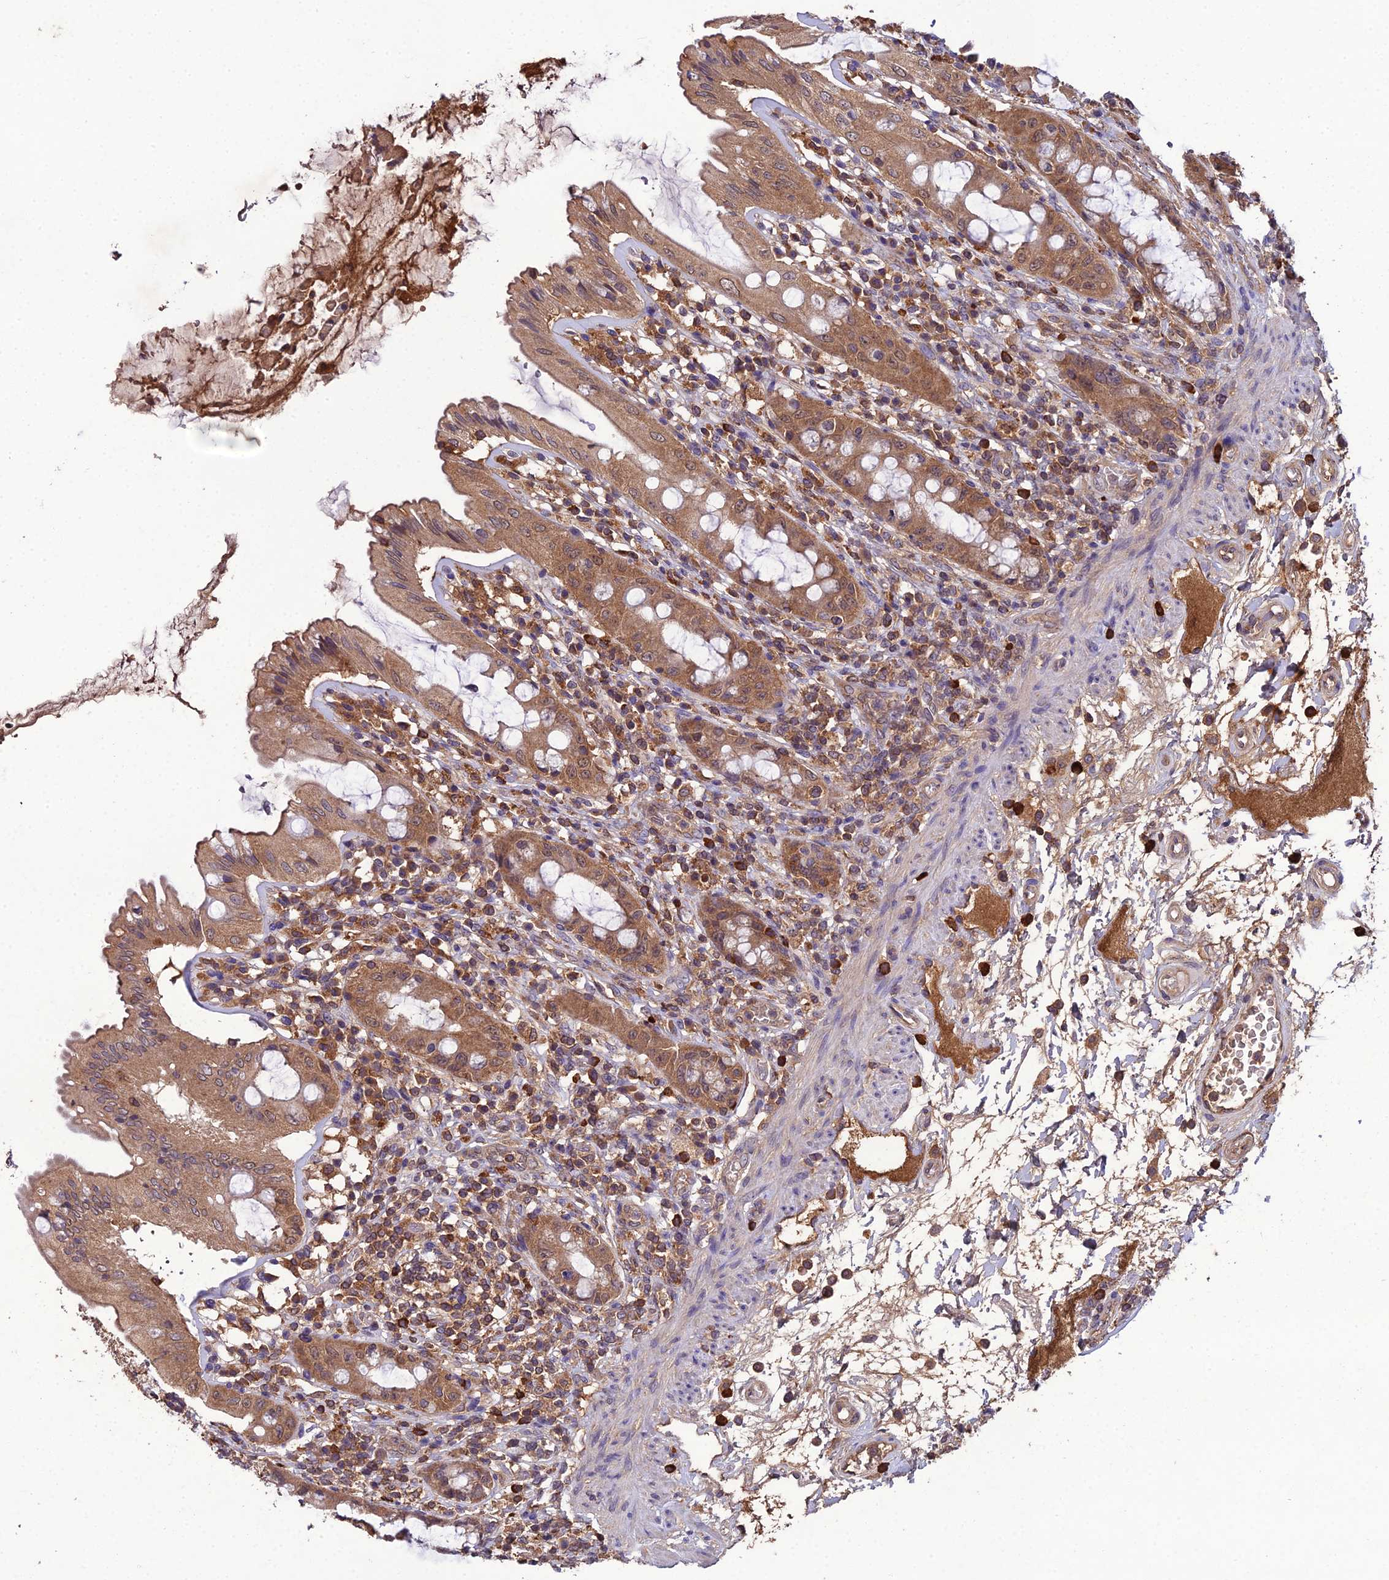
{"staining": {"intensity": "moderate", "quantity": ">75%", "location": "cytoplasmic/membranous"}, "tissue": "rectum", "cell_type": "Glandular cells", "image_type": "normal", "snomed": [{"axis": "morphology", "description": "Normal tissue, NOS"}, {"axis": "topography", "description": "Rectum"}], "caption": "Rectum stained with a brown dye shows moderate cytoplasmic/membranous positive staining in about >75% of glandular cells.", "gene": "TMEM258", "patient": {"sex": "female", "age": 57}}